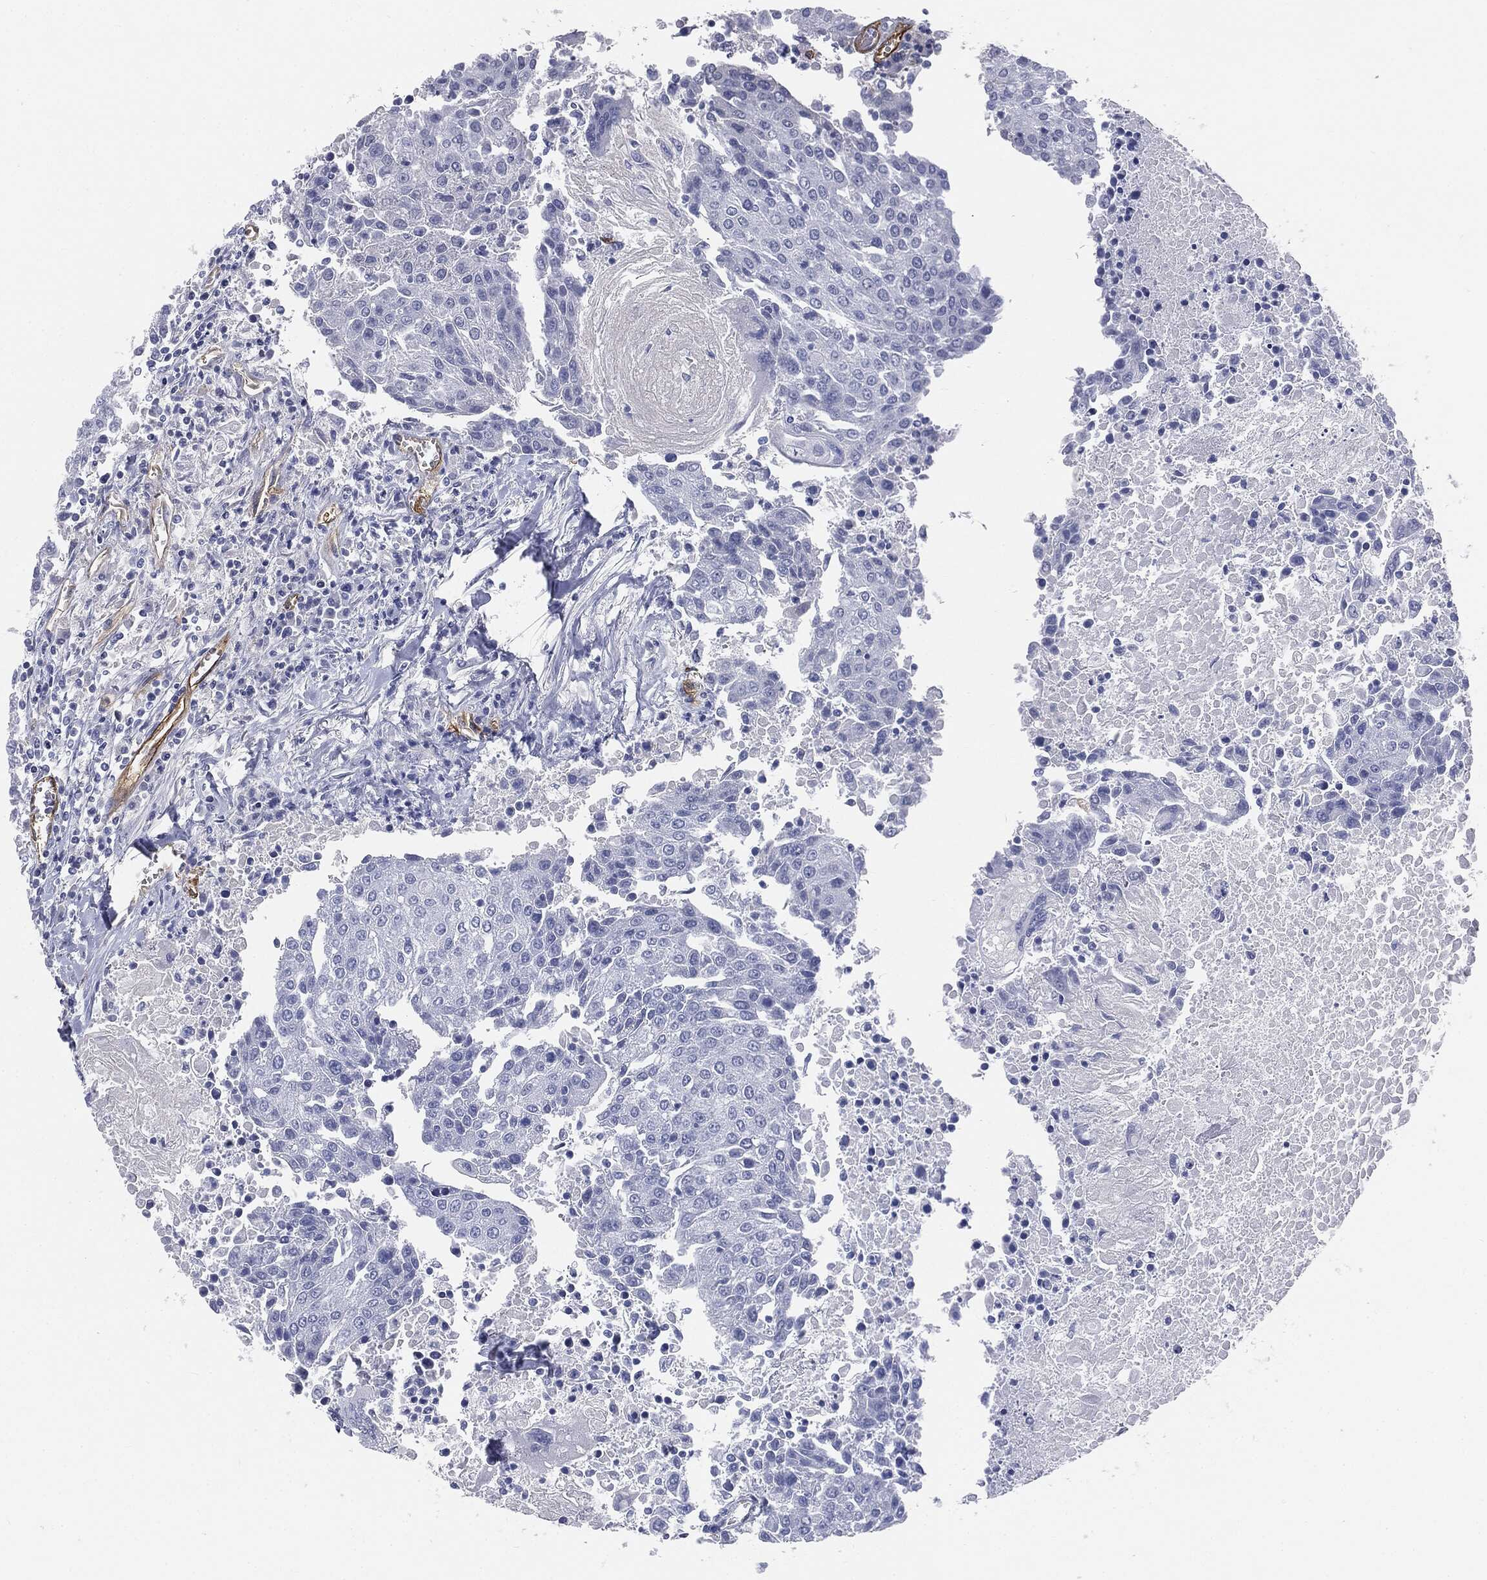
{"staining": {"intensity": "negative", "quantity": "none", "location": "none"}, "tissue": "urothelial cancer", "cell_type": "Tumor cells", "image_type": "cancer", "snomed": [{"axis": "morphology", "description": "Urothelial carcinoma, High grade"}, {"axis": "topography", "description": "Urinary bladder"}], "caption": "A photomicrograph of urothelial carcinoma (high-grade) stained for a protein reveals no brown staining in tumor cells. (DAB immunohistochemistry visualized using brightfield microscopy, high magnification).", "gene": "MUC5AC", "patient": {"sex": "female", "age": 85}}